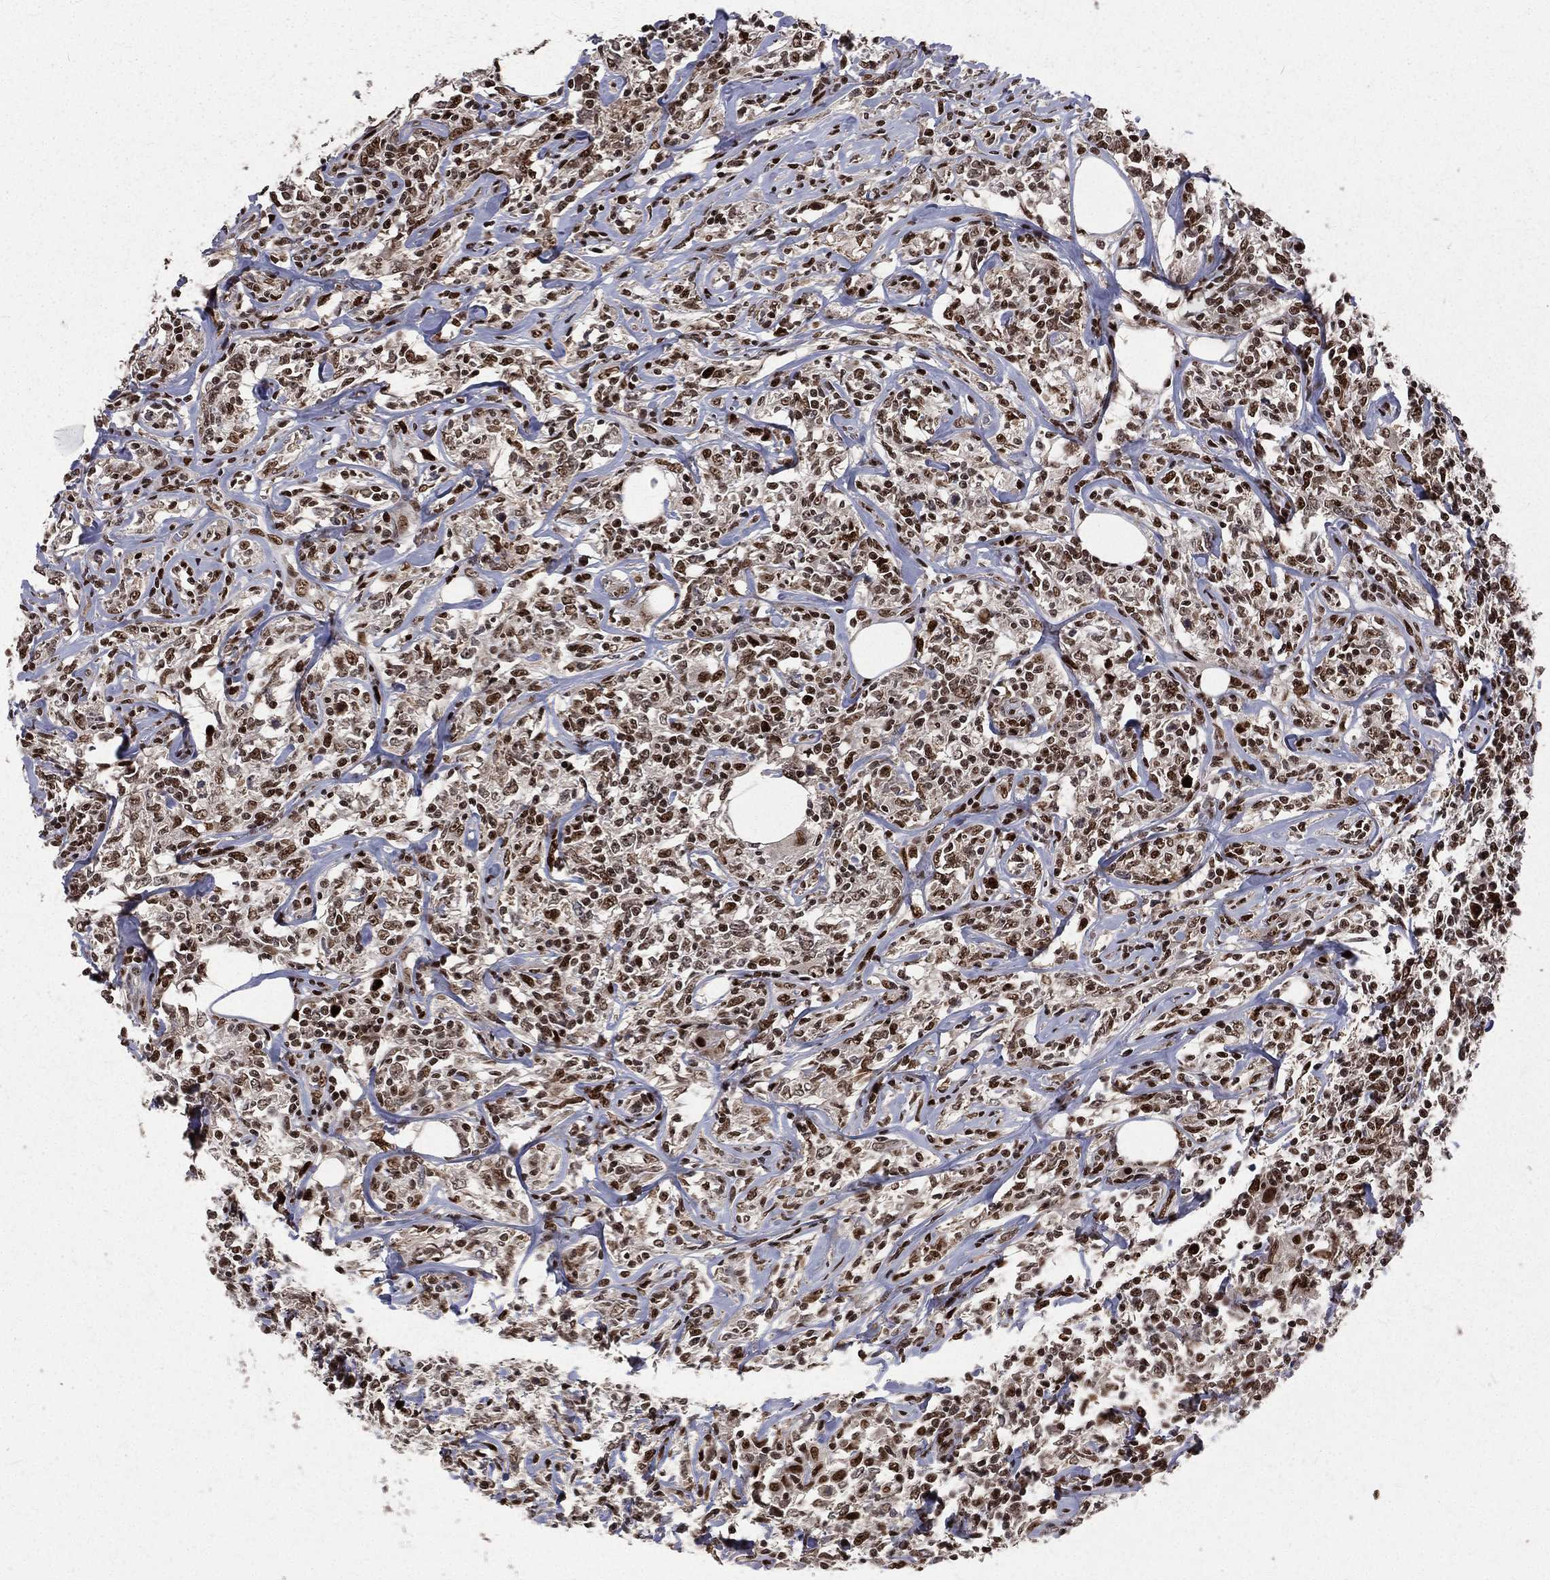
{"staining": {"intensity": "strong", "quantity": ">75%", "location": "nuclear"}, "tissue": "lymphoma", "cell_type": "Tumor cells", "image_type": "cancer", "snomed": [{"axis": "morphology", "description": "Malignant lymphoma, non-Hodgkin's type, High grade"}, {"axis": "topography", "description": "Lymph node"}], "caption": "Immunohistochemical staining of human malignant lymphoma, non-Hodgkin's type (high-grade) reveals high levels of strong nuclear positivity in approximately >75% of tumor cells.", "gene": "POLB", "patient": {"sex": "female", "age": 84}}